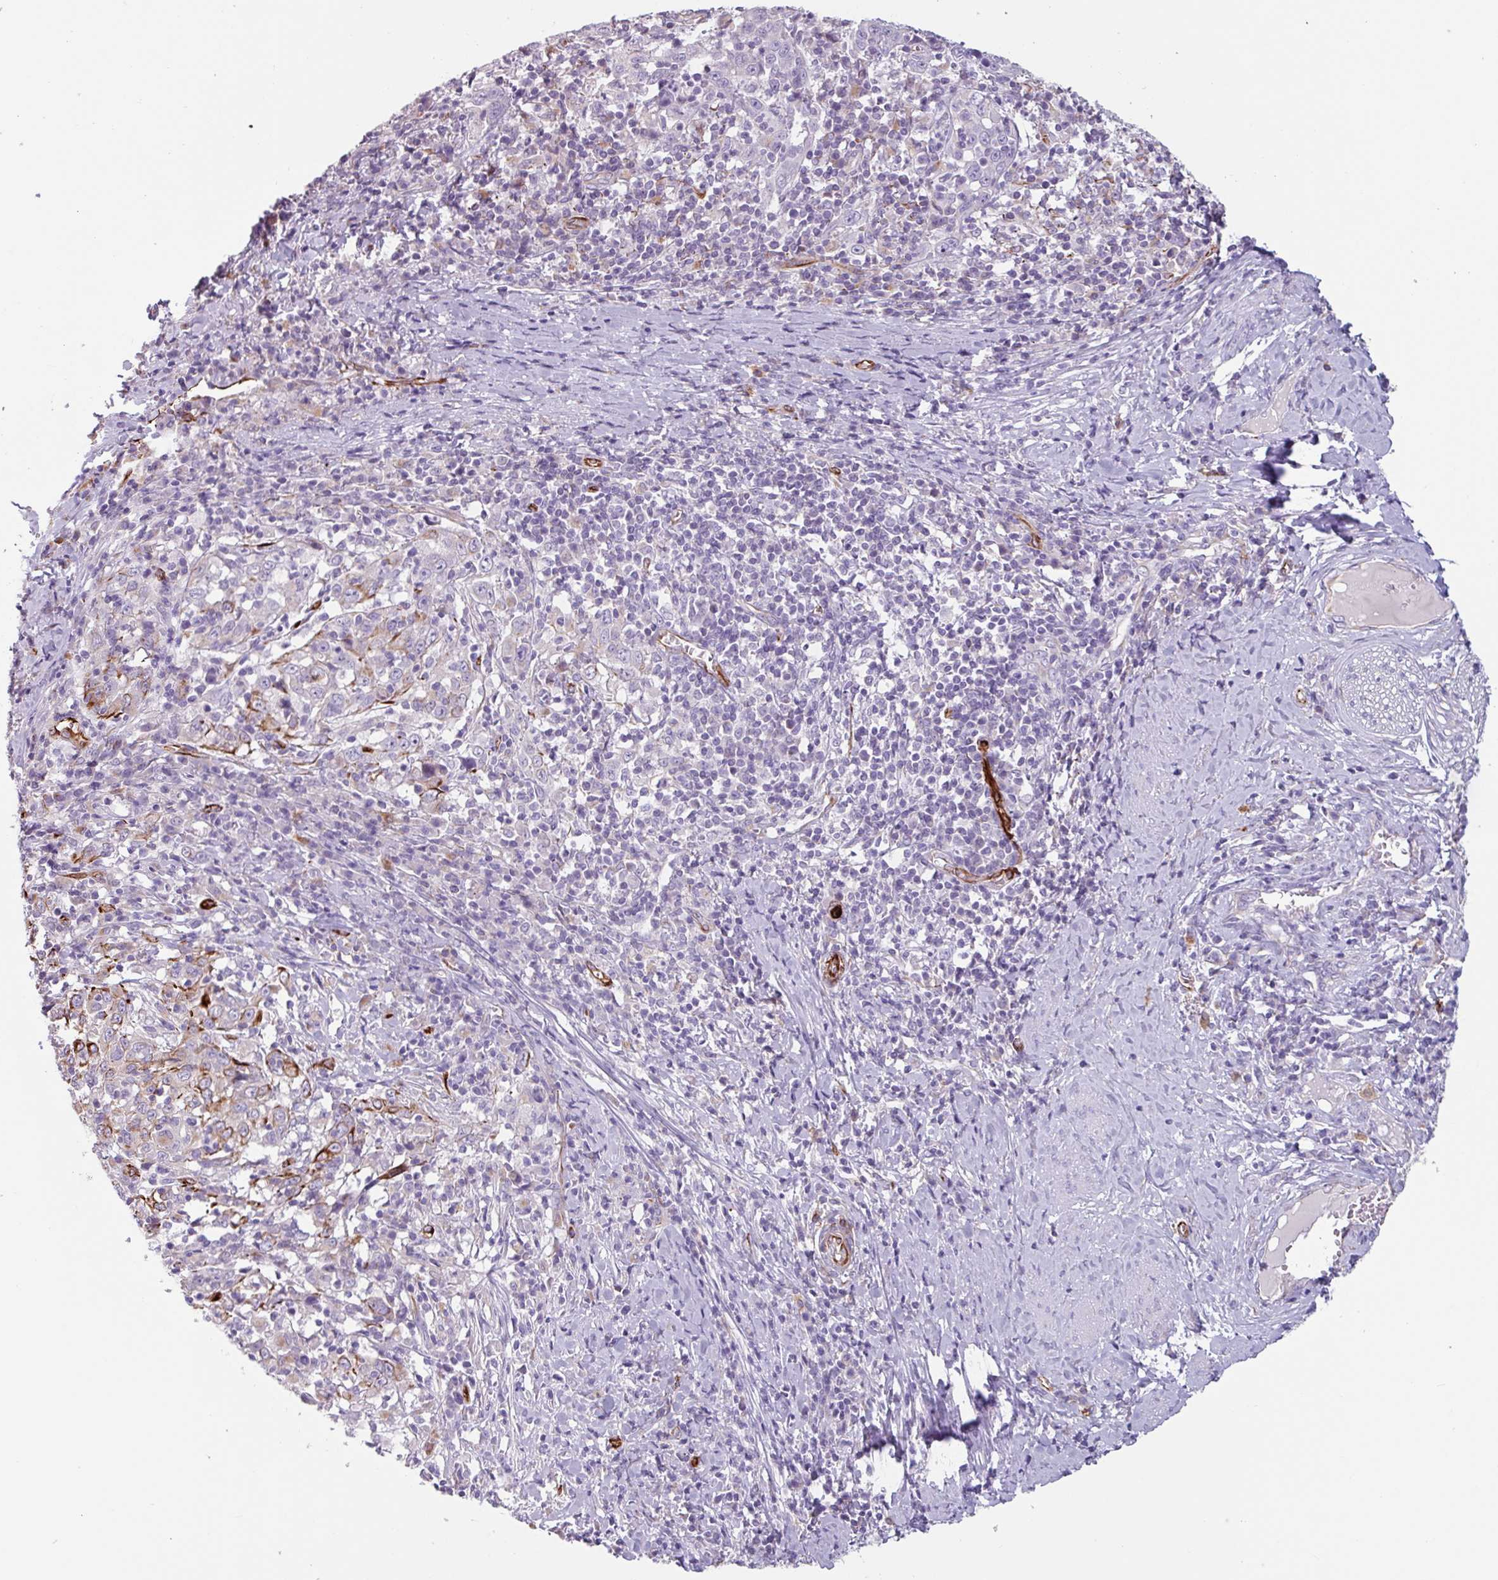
{"staining": {"intensity": "negative", "quantity": "none", "location": "none"}, "tissue": "cervical cancer", "cell_type": "Tumor cells", "image_type": "cancer", "snomed": [{"axis": "morphology", "description": "Squamous cell carcinoma, NOS"}, {"axis": "topography", "description": "Cervix"}], "caption": "This is a micrograph of immunohistochemistry (IHC) staining of cervical cancer (squamous cell carcinoma), which shows no staining in tumor cells.", "gene": "BTD", "patient": {"sex": "female", "age": 46}}